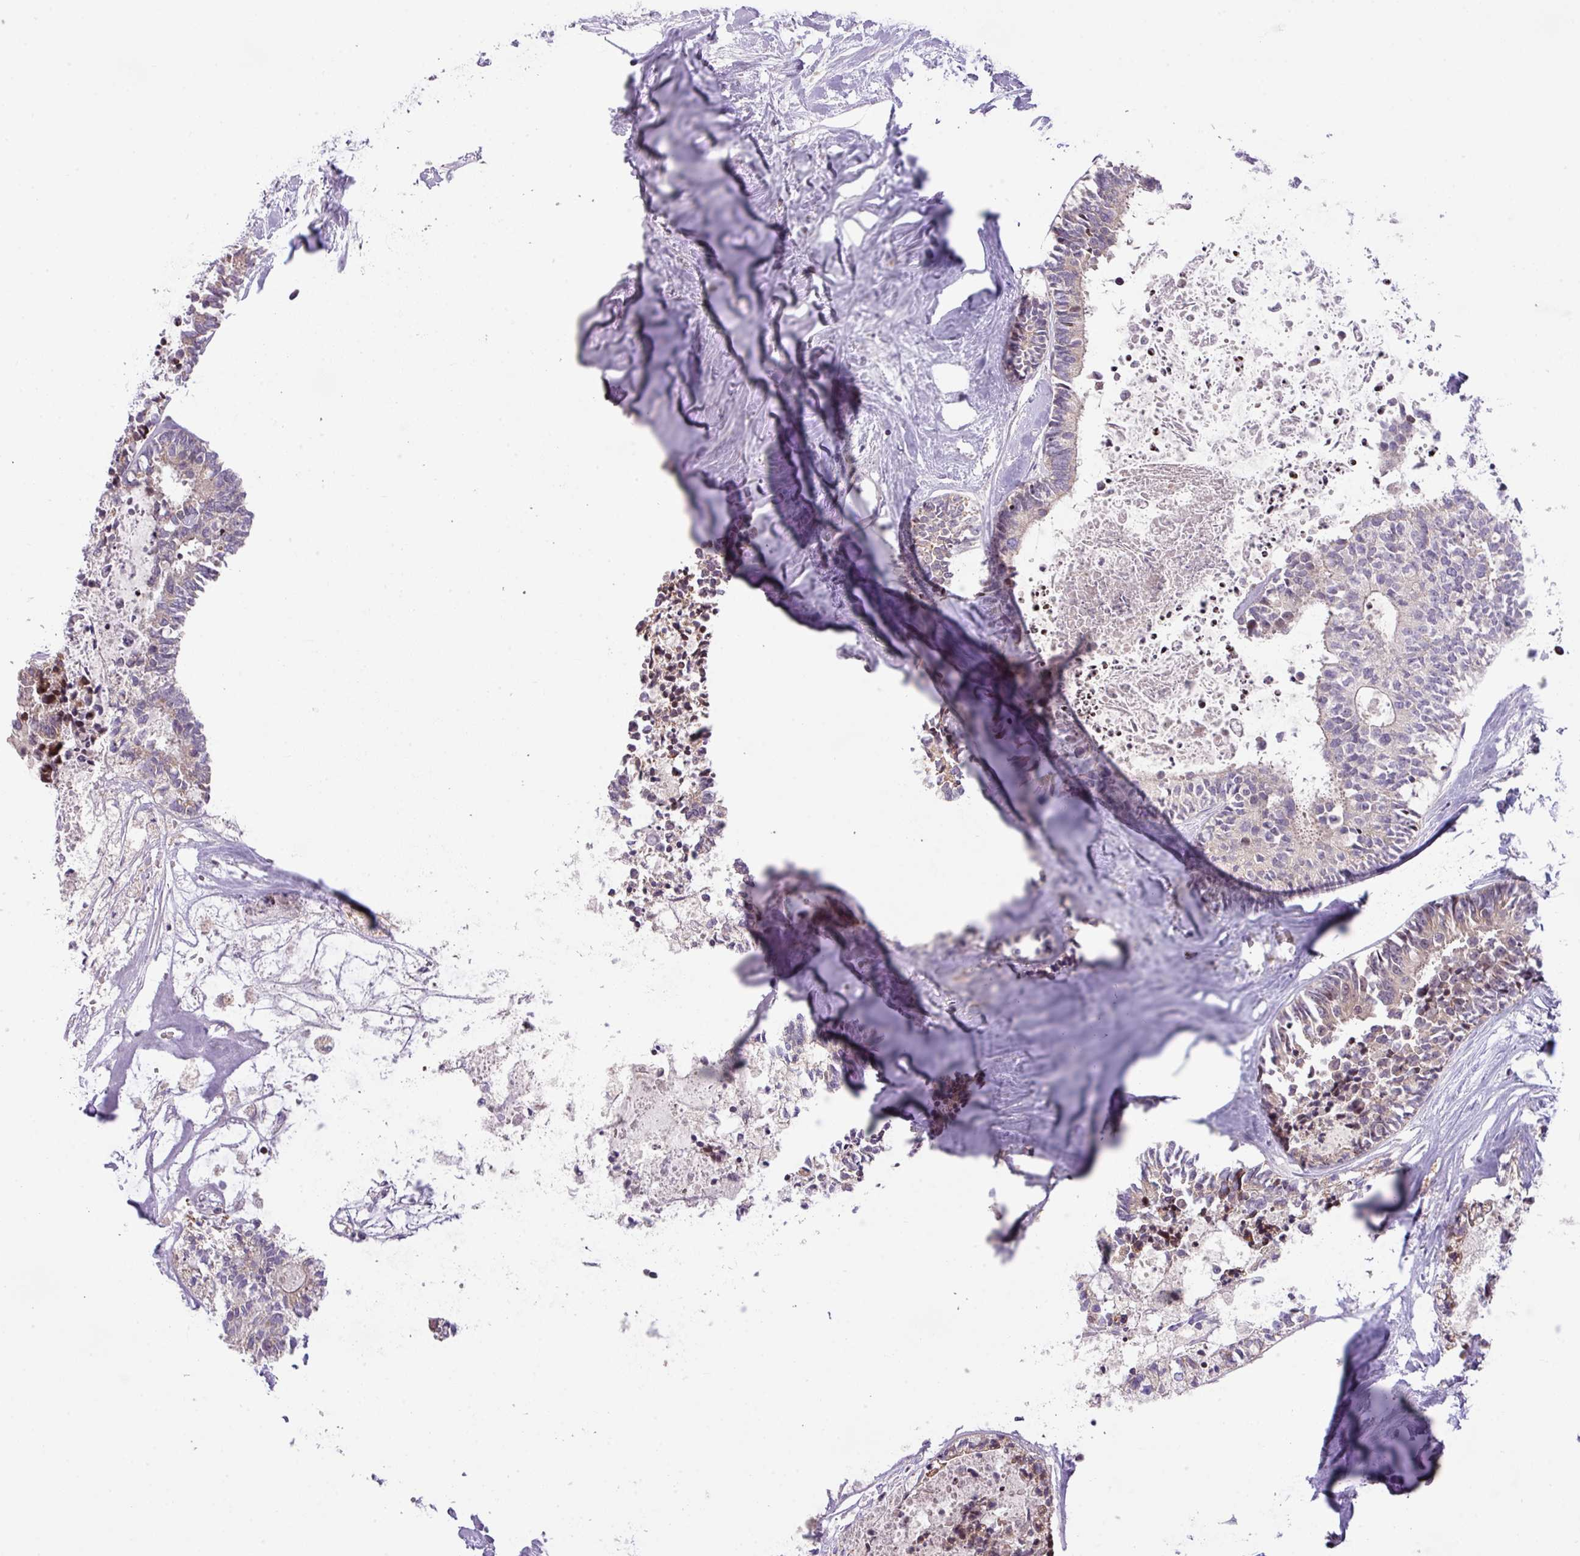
{"staining": {"intensity": "weak", "quantity": ">75%", "location": "cytoplasmic/membranous"}, "tissue": "colorectal cancer", "cell_type": "Tumor cells", "image_type": "cancer", "snomed": [{"axis": "morphology", "description": "Adenocarcinoma, NOS"}, {"axis": "topography", "description": "Colon"}, {"axis": "topography", "description": "Rectum"}], "caption": "Protein expression analysis of human adenocarcinoma (colorectal) reveals weak cytoplasmic/membranous positivity in approximately >75% of tumor cells.", "gene": "ZNF394", "patient": {"sex": "male", "age": 57}}